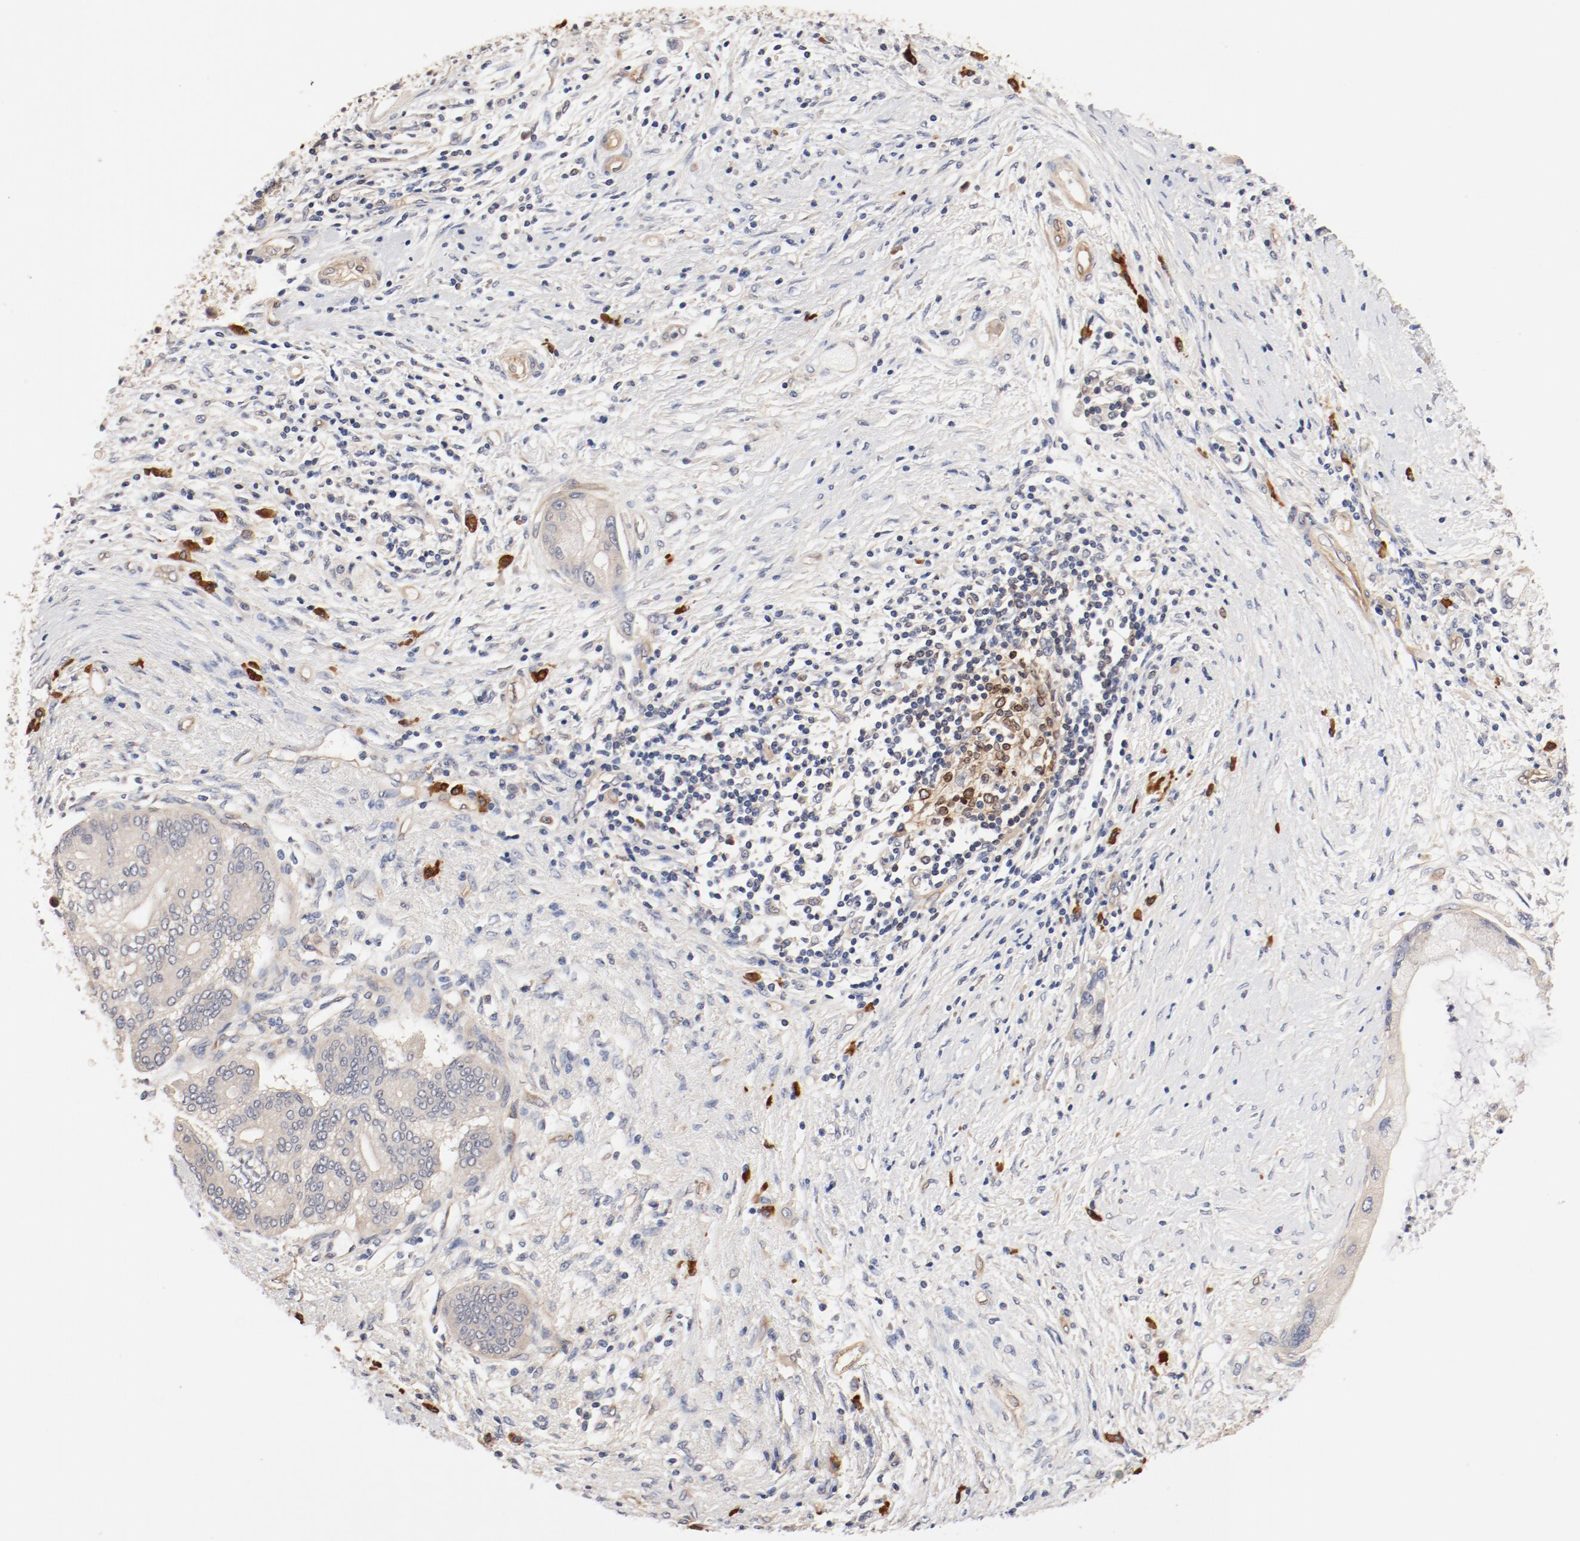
{"staining": {"intensity": "weak", "quantity": ">75%", "location": "cytoplasmic/membranous"}, "tissue": "pancreatic cancer", "cell_type": "Tumor cells", "image_type": "cancer", "snomed": [{"axis": "morphology", "description": "Adenocarcinoma, NOS"}, {"axis": "topography", "description": "Pancreas"}], "caption": "Immunohistochemistry histopathology image of pancreatic cancer (adenocarcinoma) stained for a protein (brown), which exhibits low levels of weak cytoplasmic/membranous positivity in about >75% of tumor cells.", "gene": "UBE2J1", "patient": {"sex": "female", "age": 59}}